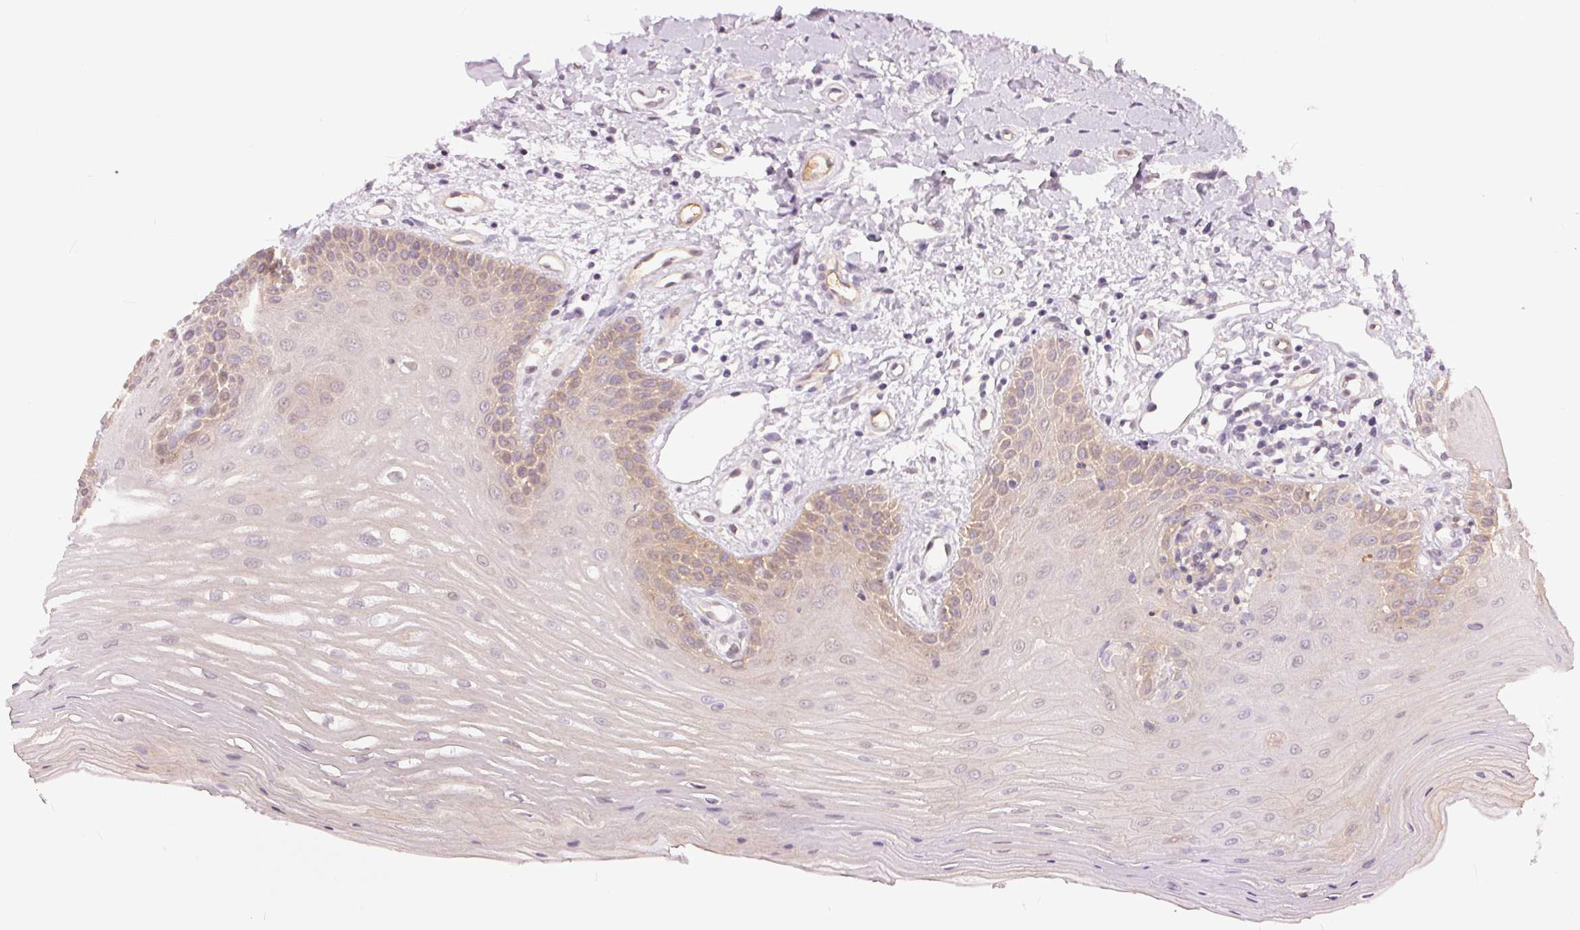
{"staining": {"intensity": "weak", "quantity": "<25%", "location": "cytoplasmic/membranous"}, "tissue": "oral mucosa", "cell_type": "Squamous epithelial cells", "image_type": "normal", "snomed": [{"axis": "morphology", "description": "Normal tissue, NOS"}, {"axis": "topography", "description": "Oral tissue"}], "caption": "Immunohistochemical staining of normal human oral mucosa displays no significant positivity in squamous epithelial cells. (DAB (3,3'-diaminobenzidine) immunohistochemistry visualized using brightfield microscopy, high magnification).", "gene": "BLMH", "patient": {"sex": "female", "age": 73}}